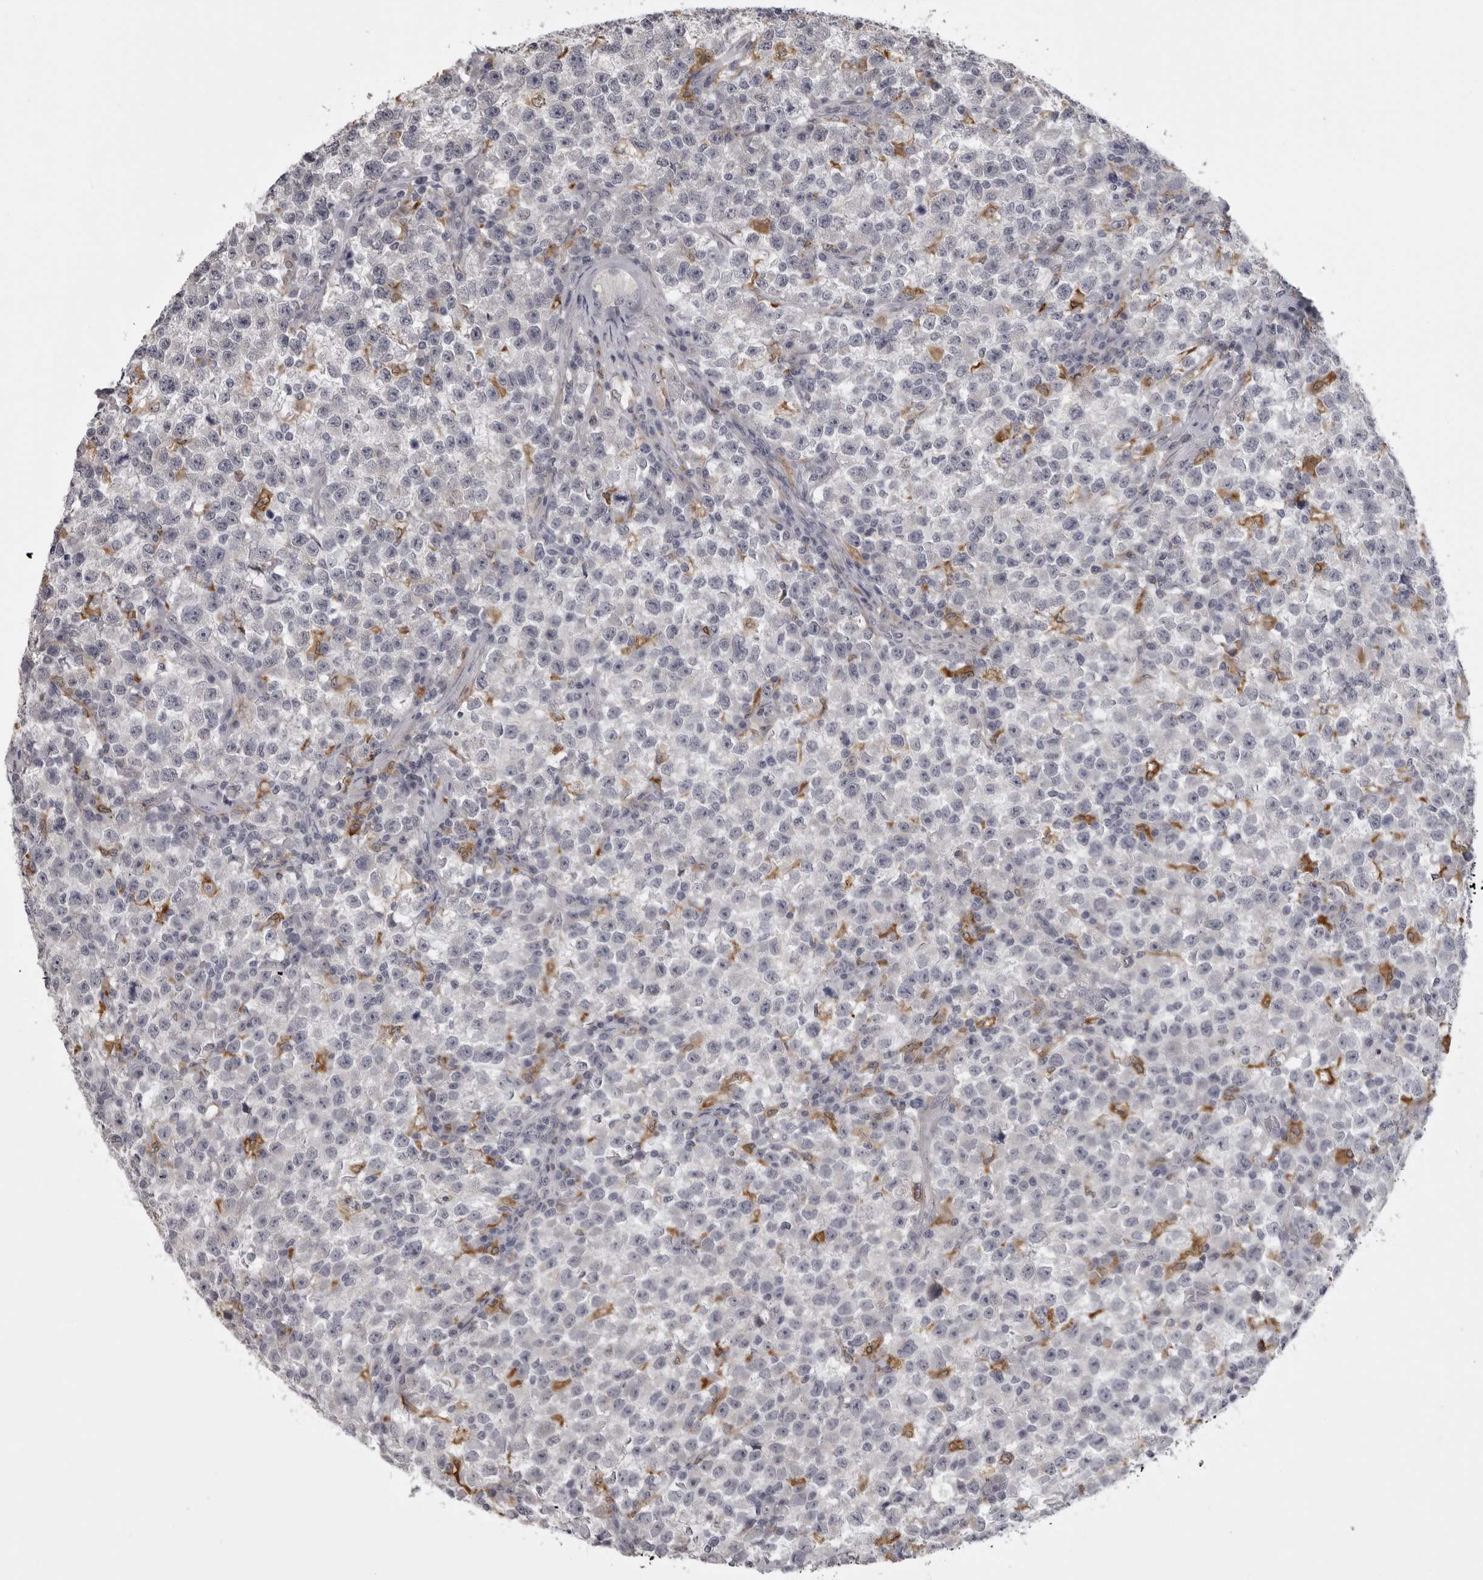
{"staining": {"intensity": "negative", "quantity": "none", "location": "none"}, "tissue": "testis cancer", "cell_type": "Tumor cells", "image_type": "cancer", "snomed": [{"axis": "morphology", "description": "Seminoma, NOS"}, {"axis": "topography", "description": "Testis"}], "caption": "The photomicrograph demonstrates no staining of tumor cells in testis cancer. The staining is performed using DAB brown chromogen with nuclei counter-stained in using hematoxylin.", "gene": "NCEH1", "patient": {"sex": "male", "age": 22}}